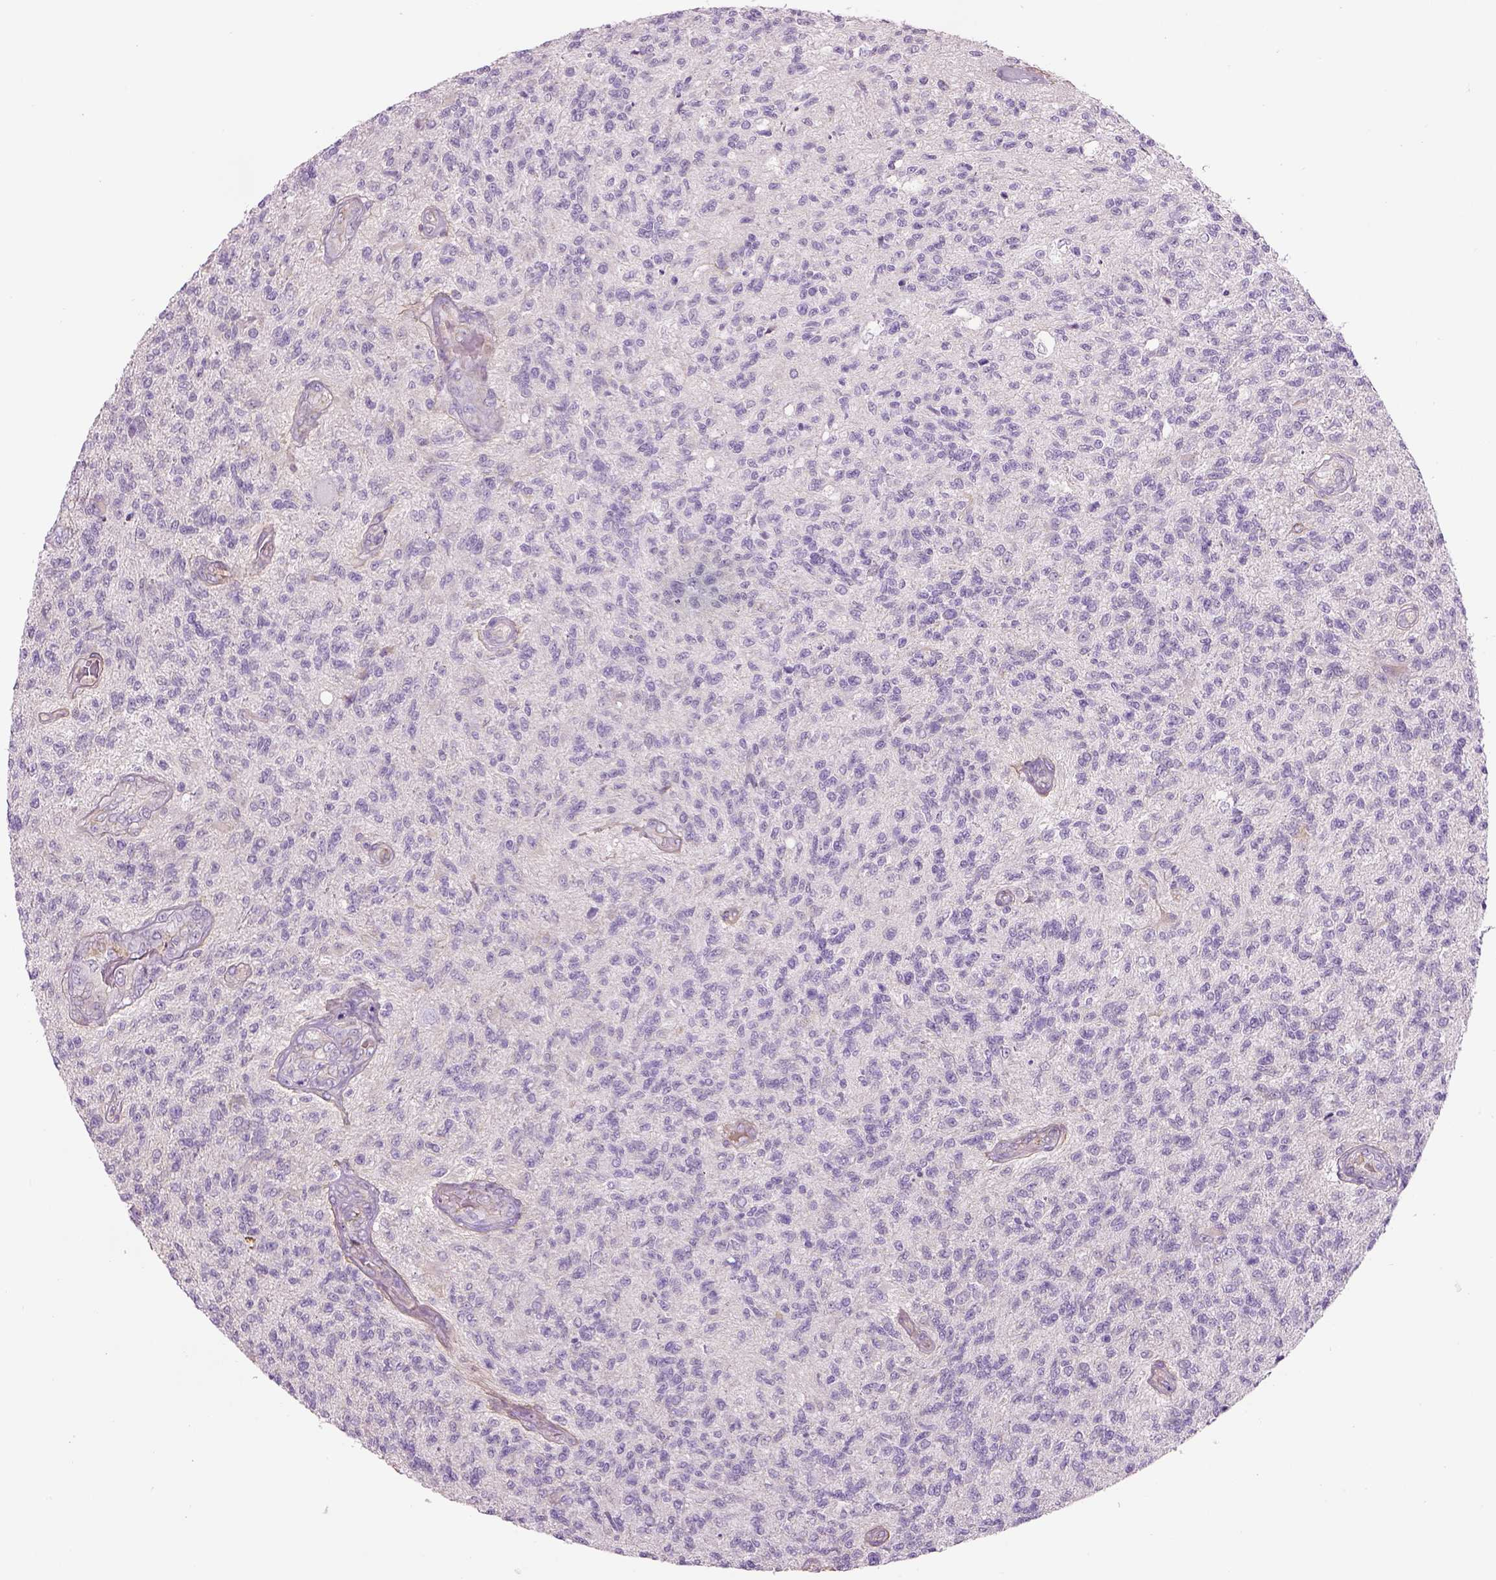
{"staining": {"intensity": "negative", "quantity": "none", "location": "none"}, "tissue": "glioma", "cell_type": "Tumor cells", "image_type": "cancer", "snomed": [{"axis": "morphology", "description": "Glioma, malignant, High grade"}, {"axis": "topography", "description": "Brain"}], "caption": "Immunohistochemistry (IHC) histopathology image of neoplastic tissue: human glioma stained with DAB (3,3'-diaminobenzidine) displays no significant protein staining in tumor cells.", "gene": "IFT52", "patient": {"sex": "male", "age": 56}}